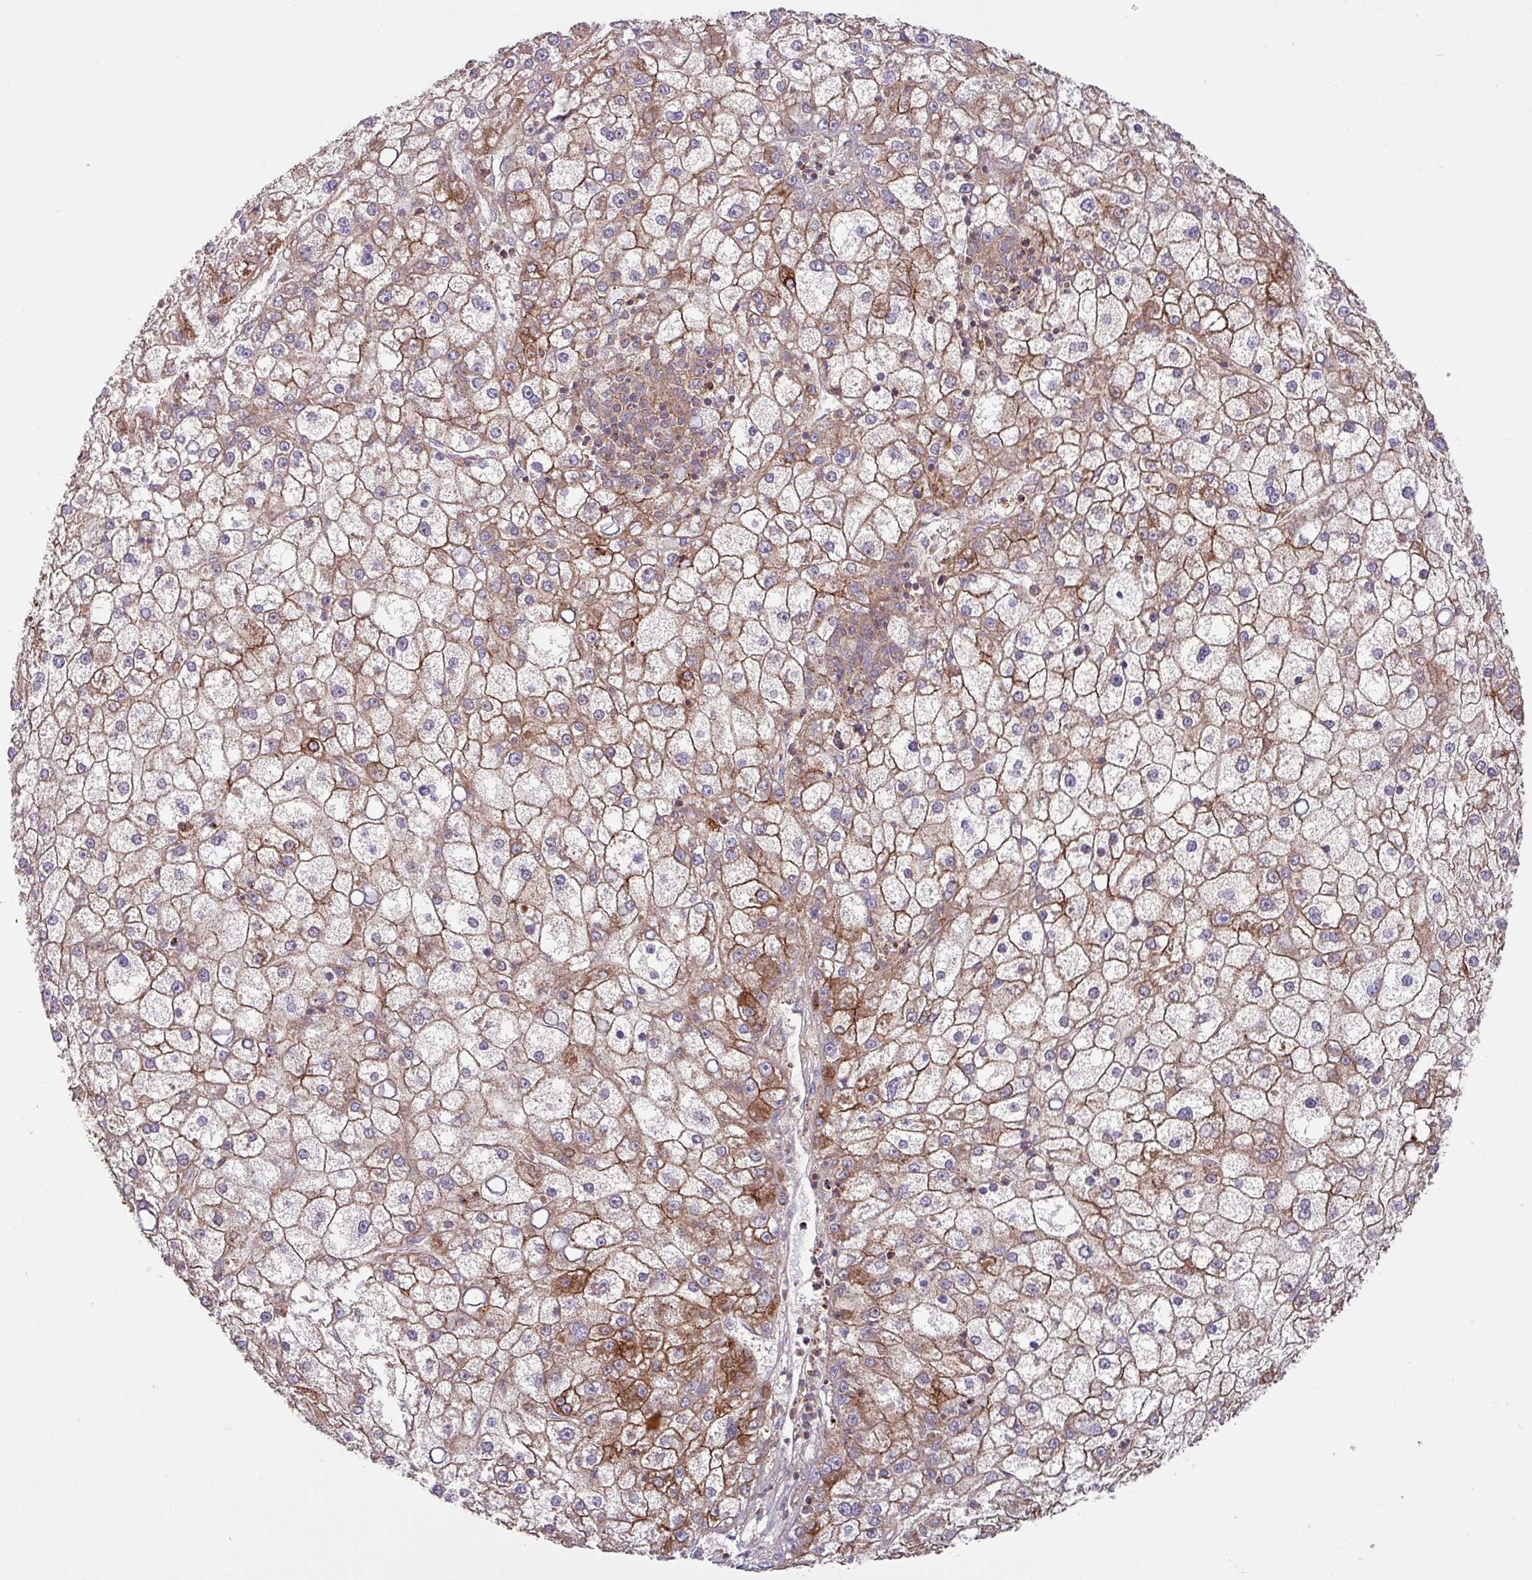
{"staining": {"intensity": "moderate", "quantity": ">75%", "location": "cytoplasmic/membranous"}, "tissue": "liver cancer", "cell_type": "Tumor cells", "image_type": "cancer", "snomed": [{"axis": "morphology", "description": "Carcinoma, Hepatocellular, NOS"}, {"axis": "topography", "description": "Liver"}], "caption": "Tumor cells reveal medium levels of moderate cytoplasmic/membranous staining in about >75% of cells in human hepatocellular carcinoma (liver).", "gene": "RIC1", "patient": {"sex": "male", "age": 67}}